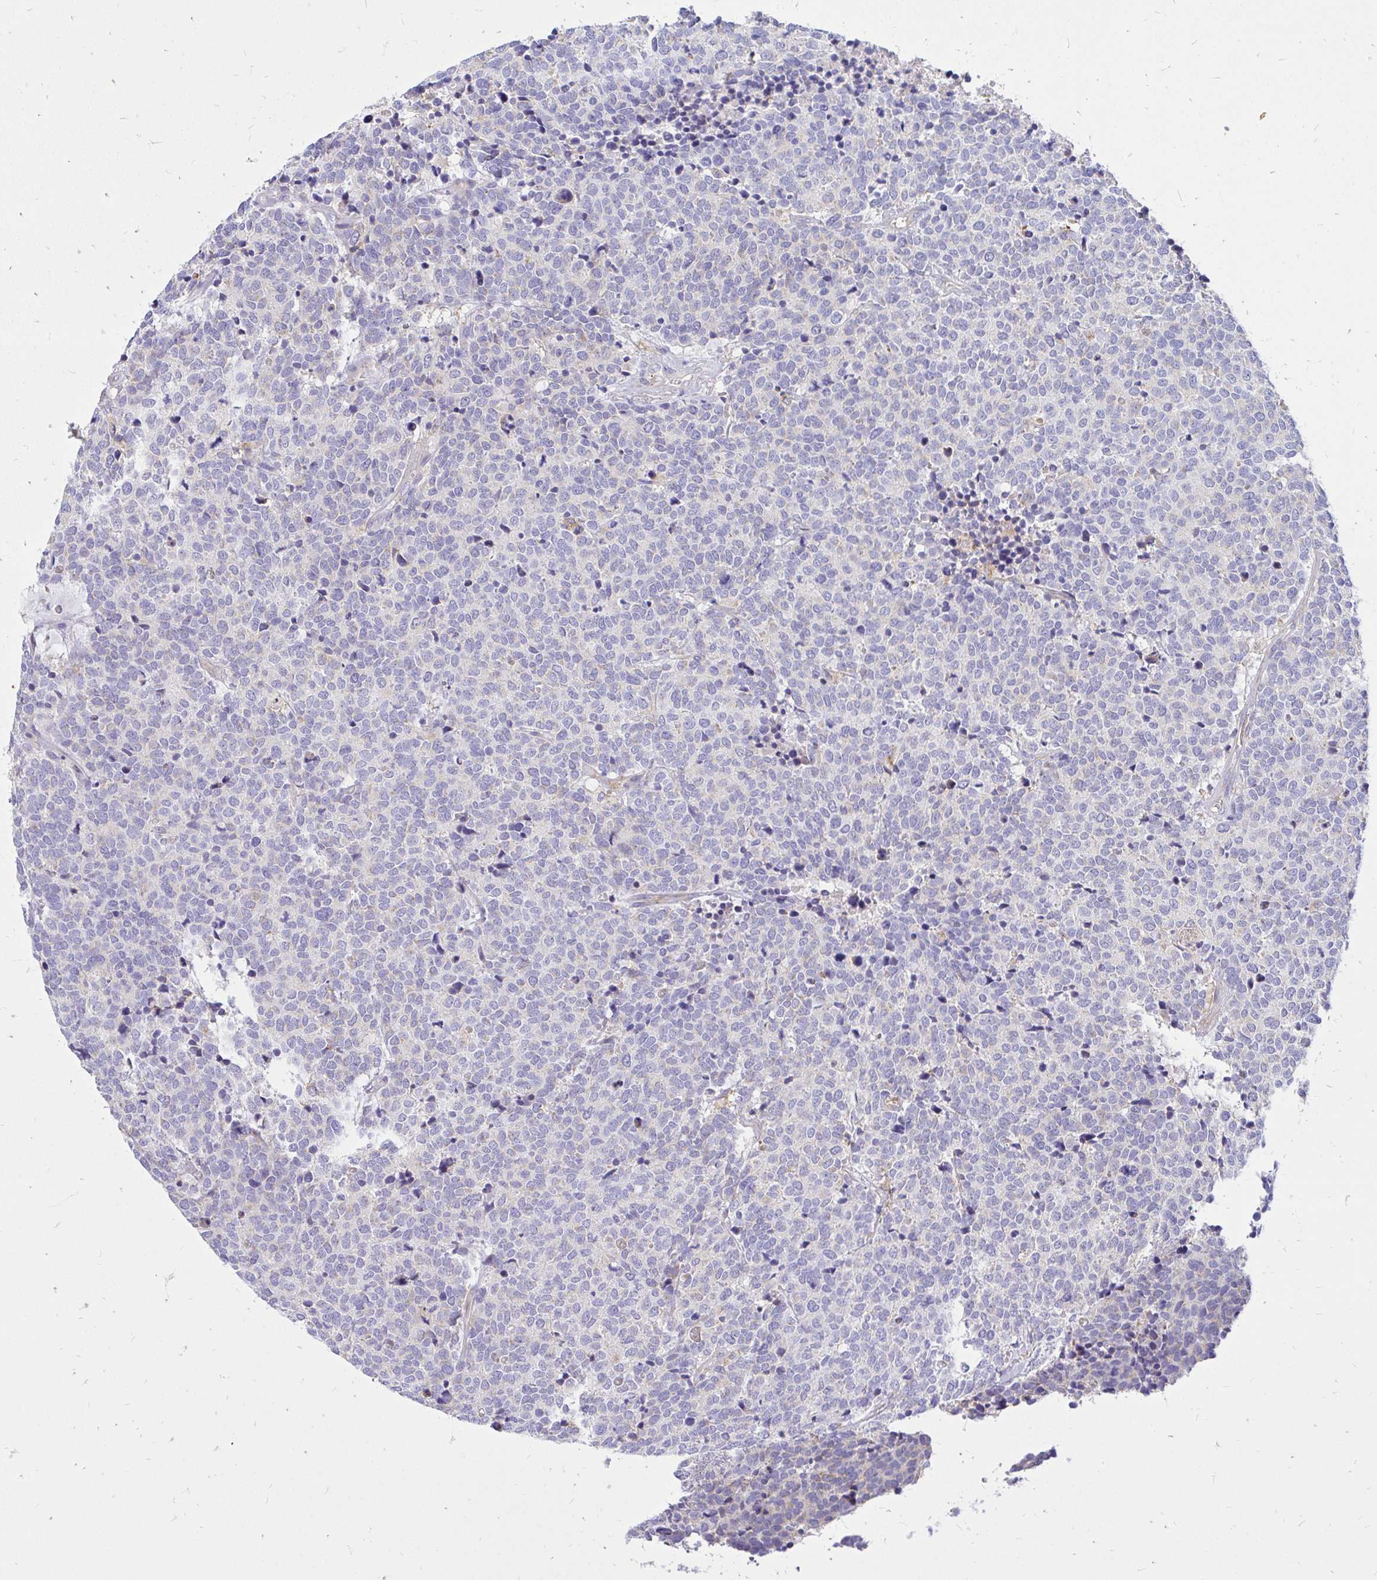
{"staining": {"intensity": "negative", "quantity": "none", "location": "none"}, "tissue": "carcinoid", "cell_type": "Tumor cells", "image_type": "cancer", "snomed": [{"axis": "morphology", "description": "Carcinoid, malignant, NOS"}, {"axis": "topography", "description": "Skin"}], "caption": "DAB (3,3'-diaminobenzidine) immunohistochemical staining of human carcinoid demonstrates no significant staining in tumor cells.", "gene": "ABCB10", "patient": {"sex": "female", "age": 79}}